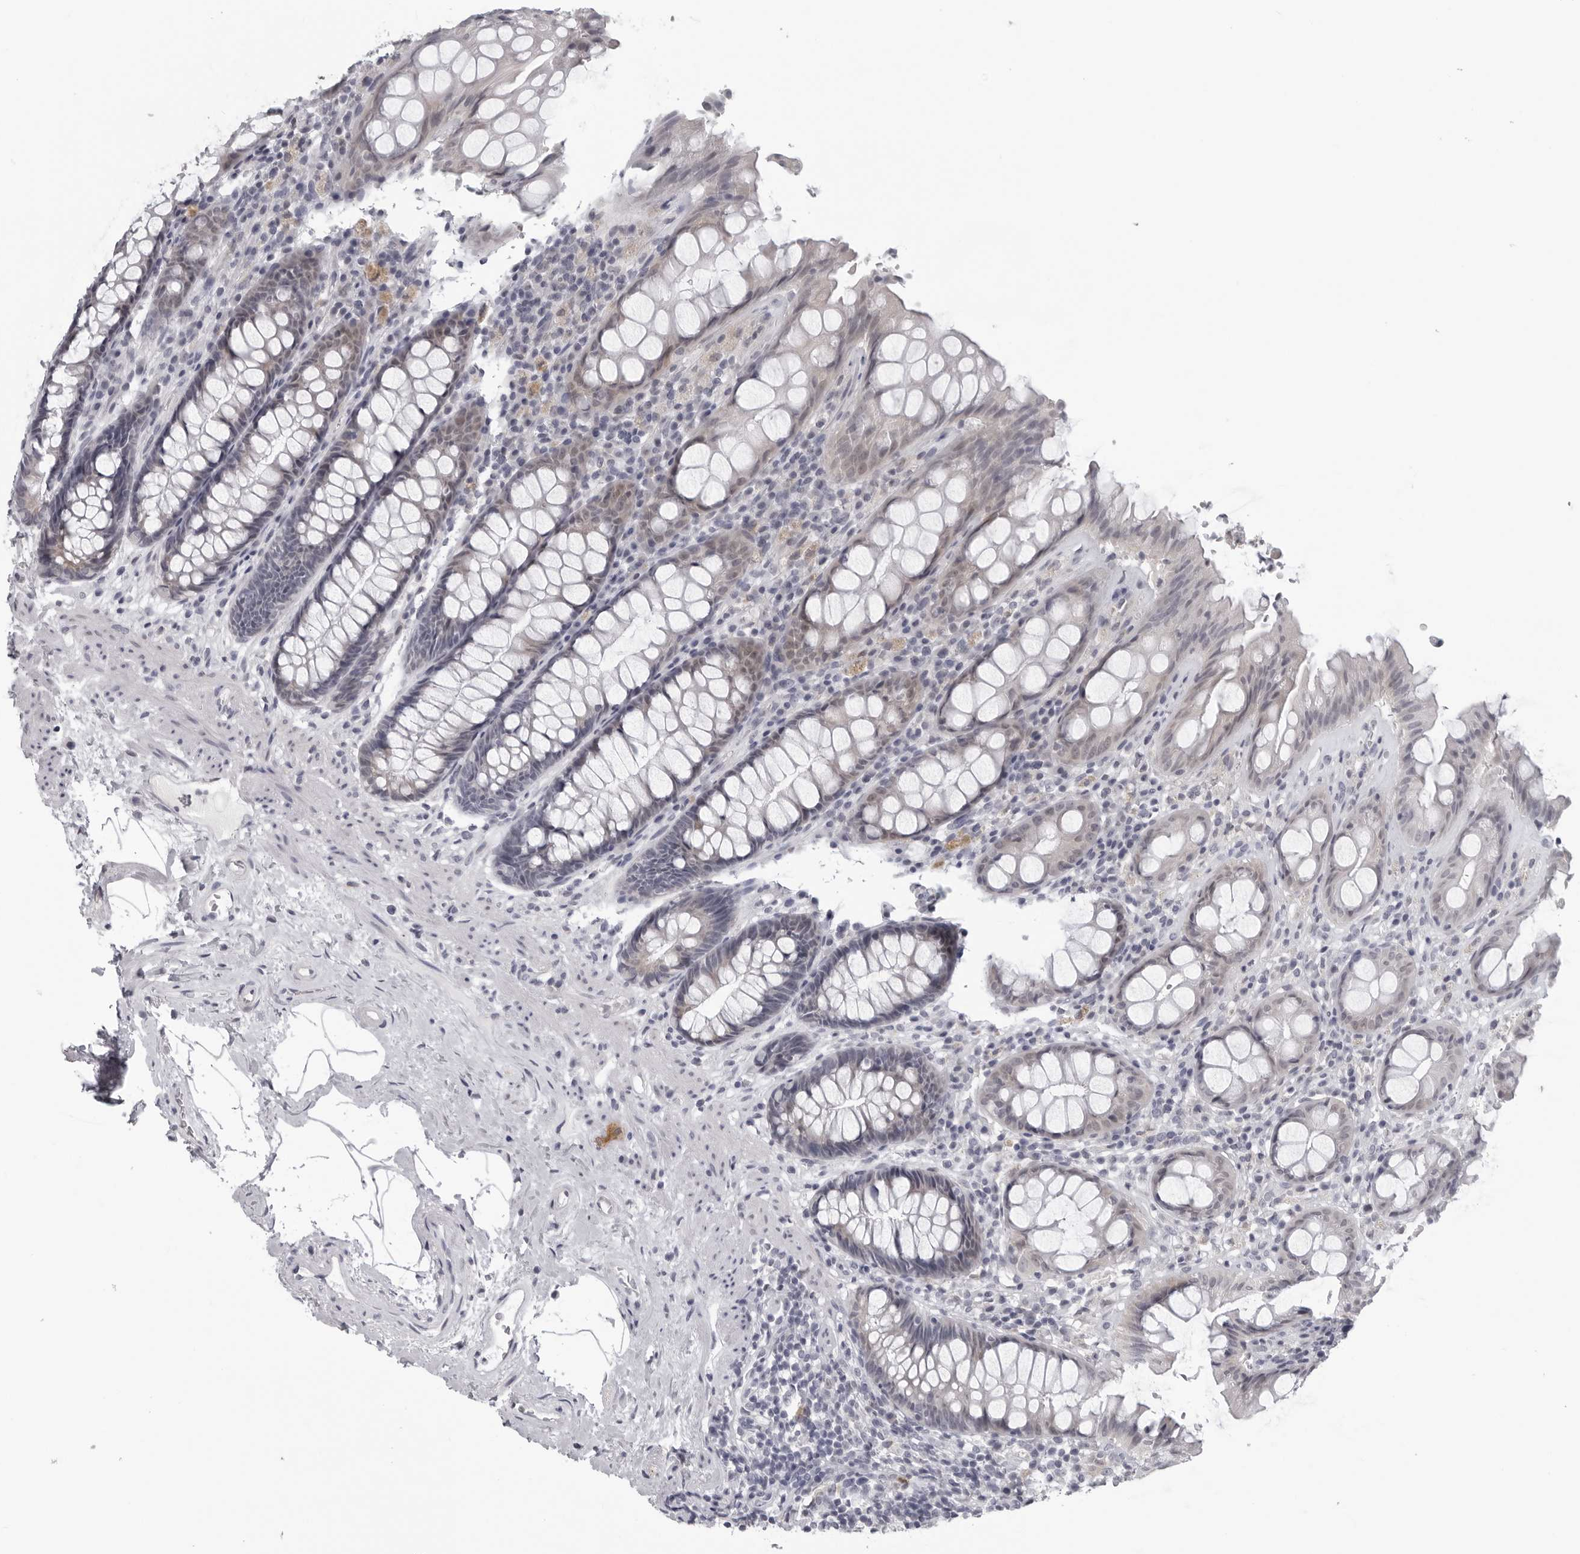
{"staining": {"intensity": "weak", "quantity": "<25%", "location": "cytoplasmic/membranous"}, "tissue": "rectum", "cell_type": "Glandular cells", "image_type": "normal", "snomed": [{"axis": "morphology", "description": "Normal tissue, NOS"}, {"axis": "topography", "description": "Rectum"}], "caption": "Immunohistochemistry photomicrograph of benign rectum: rectum stained with DAB displays no significant protein staining in glandular cells. (Stains: DAB IHC with hematoxylin counter stain, Microscopy: brightfield microscopy at high magnification).", "gene": "OPLAH", "patient": {"sex": "male", "age": 64}}